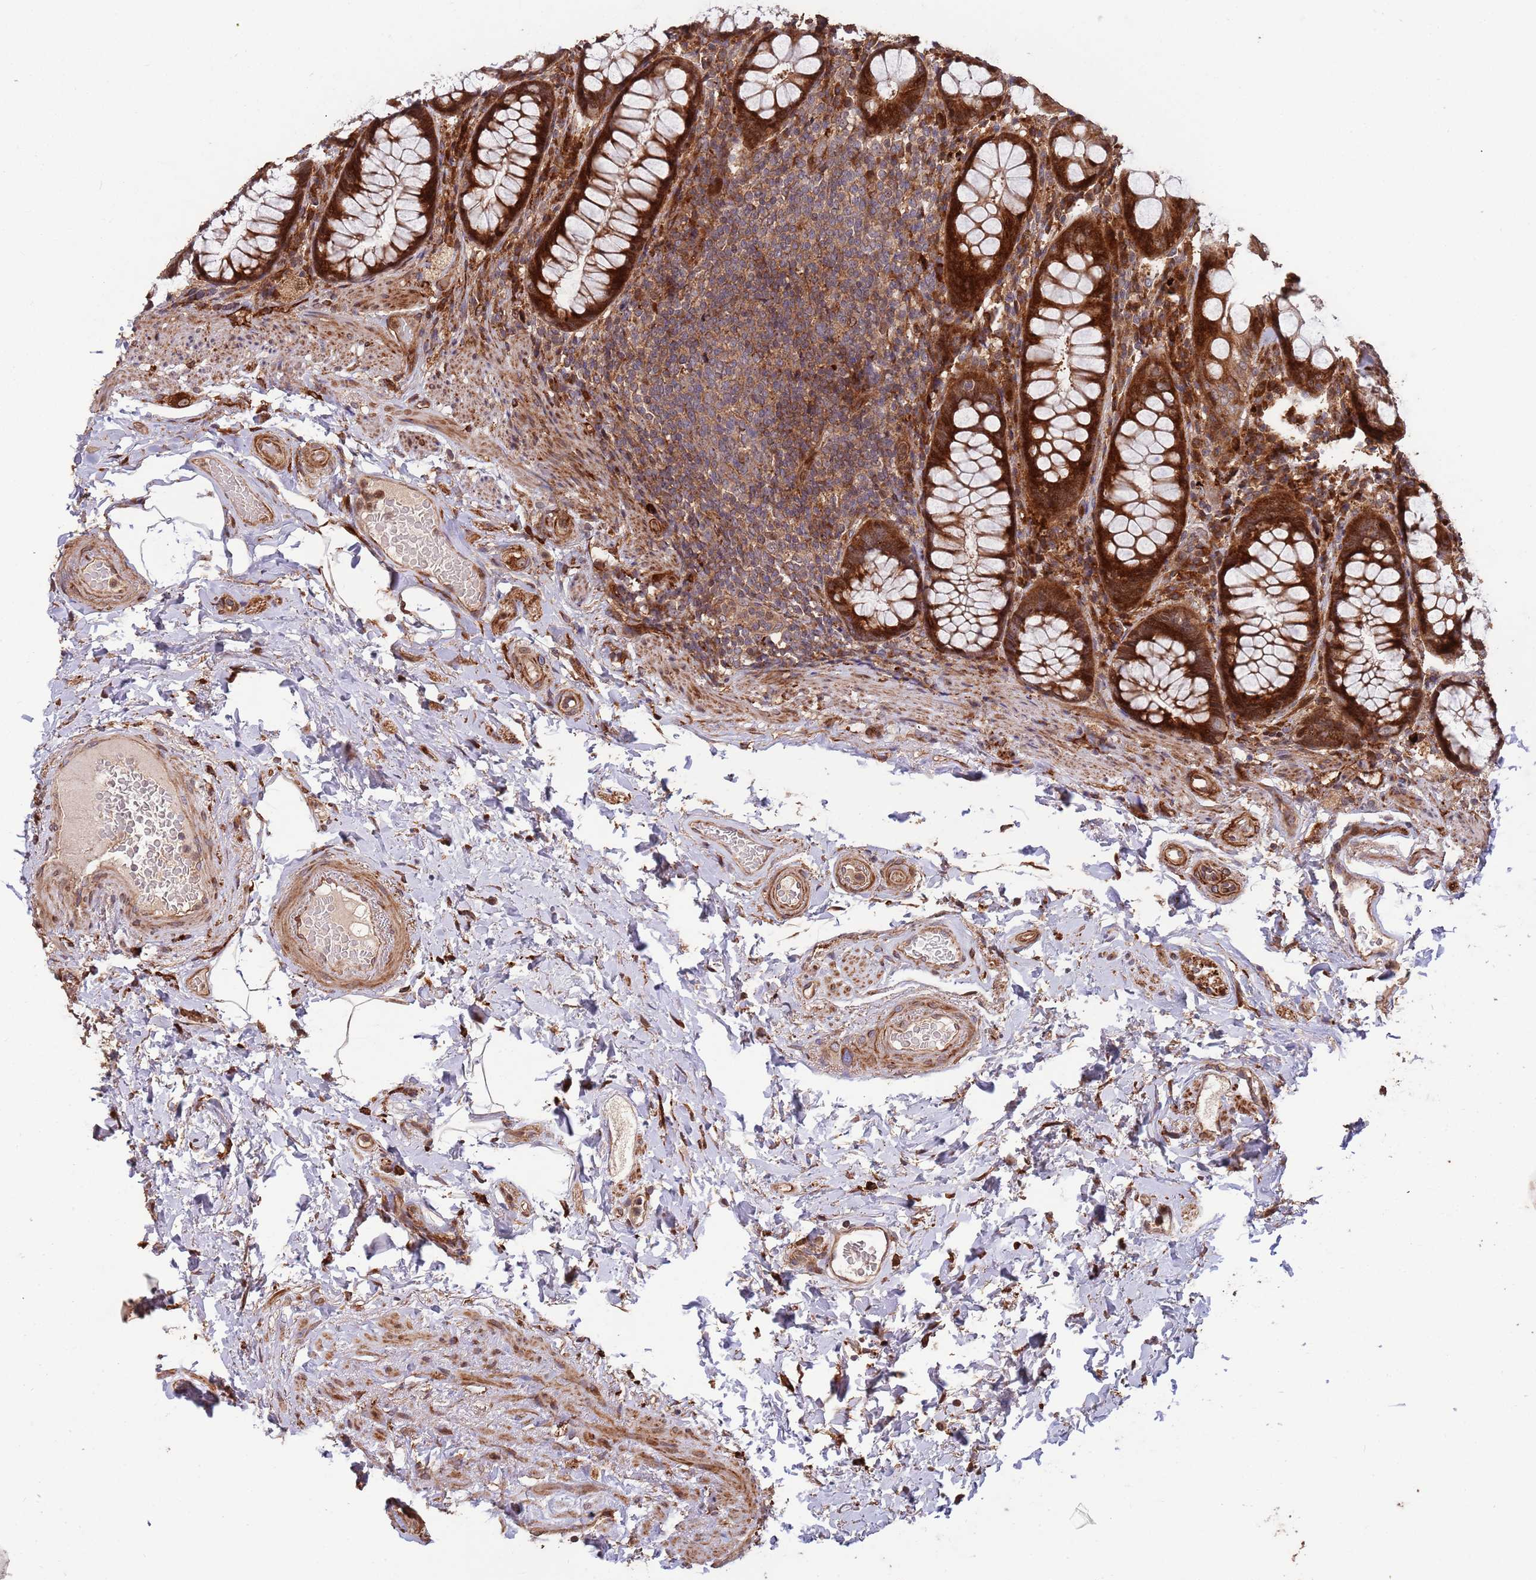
{"staining": {"intensity": "strong", "quantity": ">75%", "location": "cytoplasmic/membranous"}, "tissue": "rectum", "cell_type": "Glandular cells", "image_type": "normal", "snomed": [{"axis": "morphology", "description": "Normal tissue, NOS"}, {"axis": "topography", "description": "Rectum"}], "caption": "IHC of benign rectum demonstrates high levels of strong cytoplasmic/membranous staining in approximately >75% of glandular cells. The staining was performed using DAB (3,3'-diaminobenzidine), with brown indicating positive protein expression. Nuclei are stained blue with hematoxylin.", "gene": "ZNF428", "patient": {"sex": "male", "age": 83}}